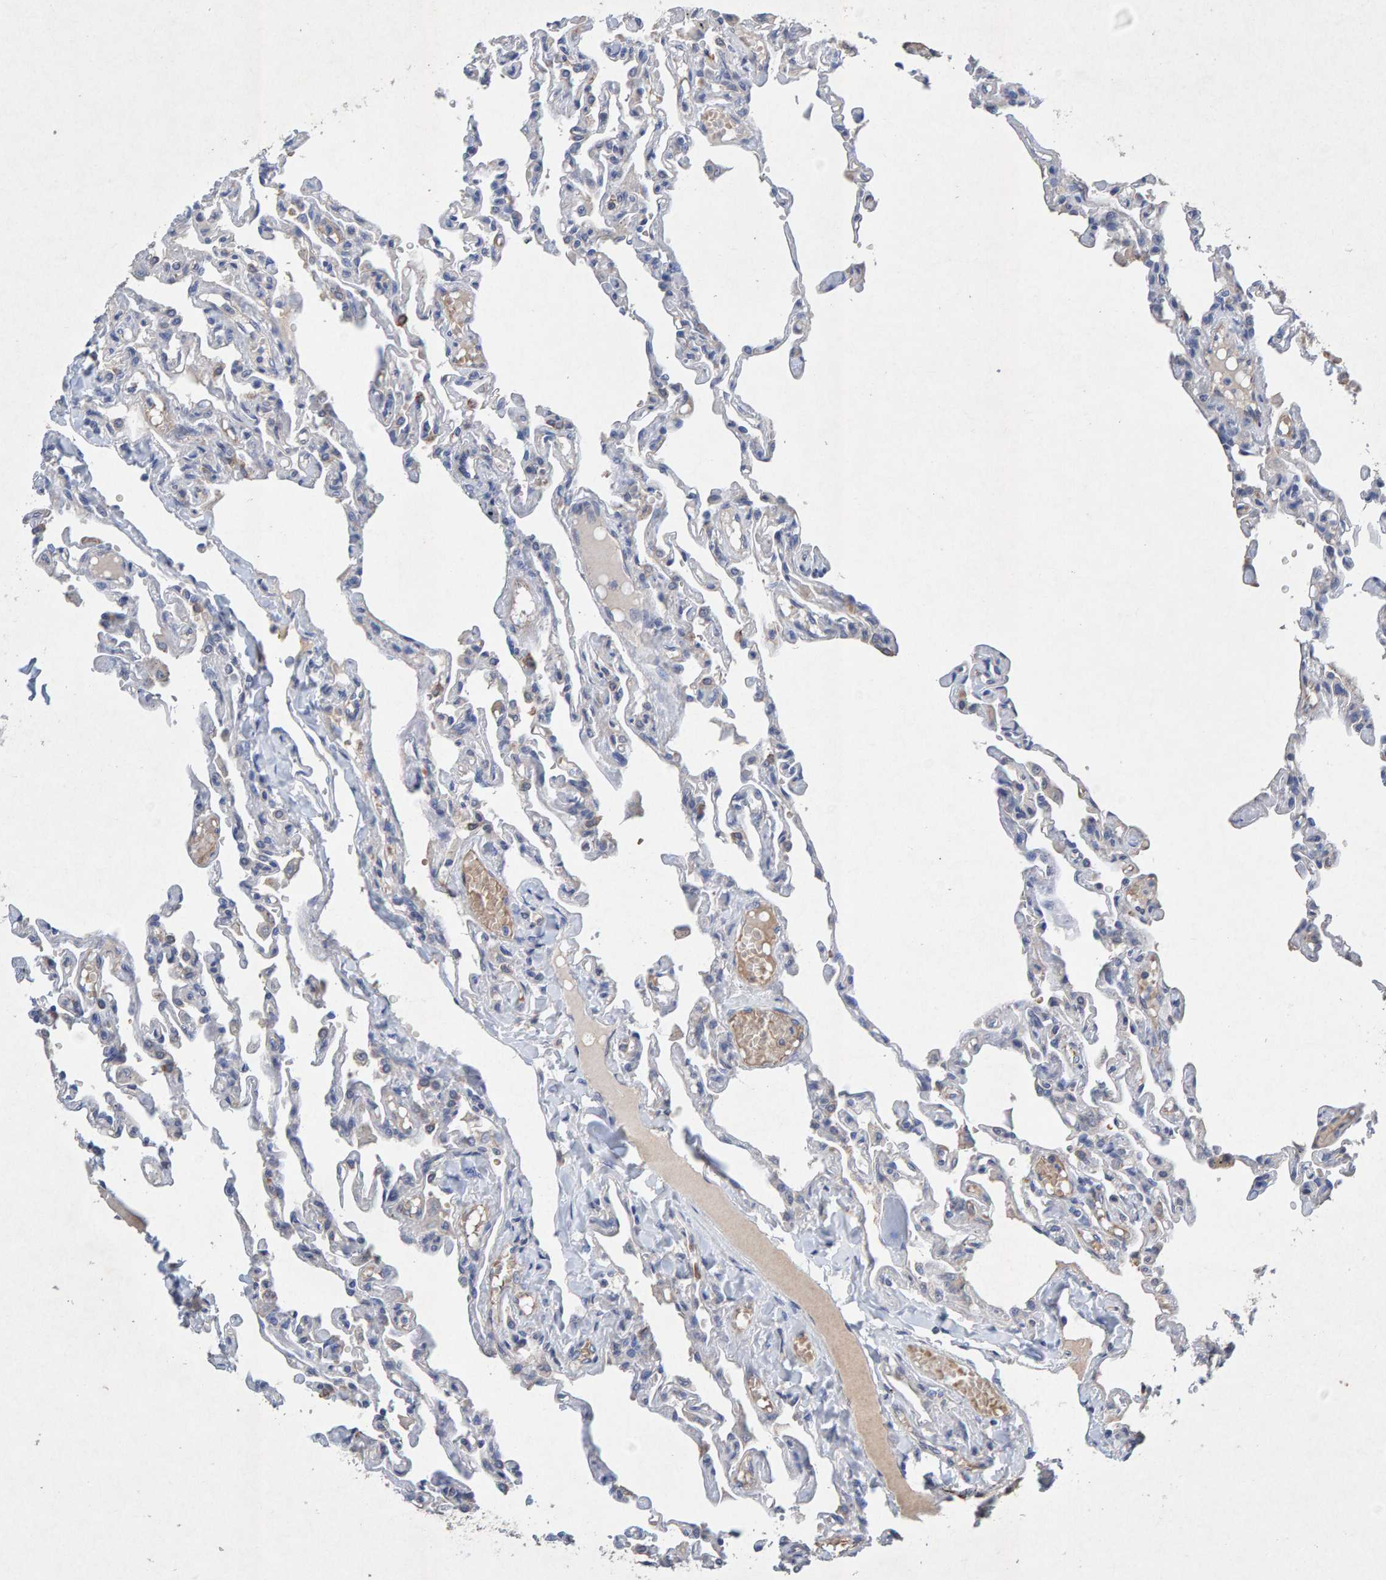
{"staining": {"intensity": "negative", "quantity": "none", "location": "none"}, "tissue": "lung", "cell_type": "Alveolar cells", "image_type": "normal", "snomed": [{"axis": "morphology", "description": "Normal tissue, NOS"}, {"axis": "topography", "description": "Lung"}], "caption": "The micrograph reveals no staining of alveolar cells in benign lung. The staining is performed using DAB brown chromogen with nuclei counter-stained in using hematoxylin.", "gene": "EFR3A", "patient": {"sex": "male", "age": 21}}